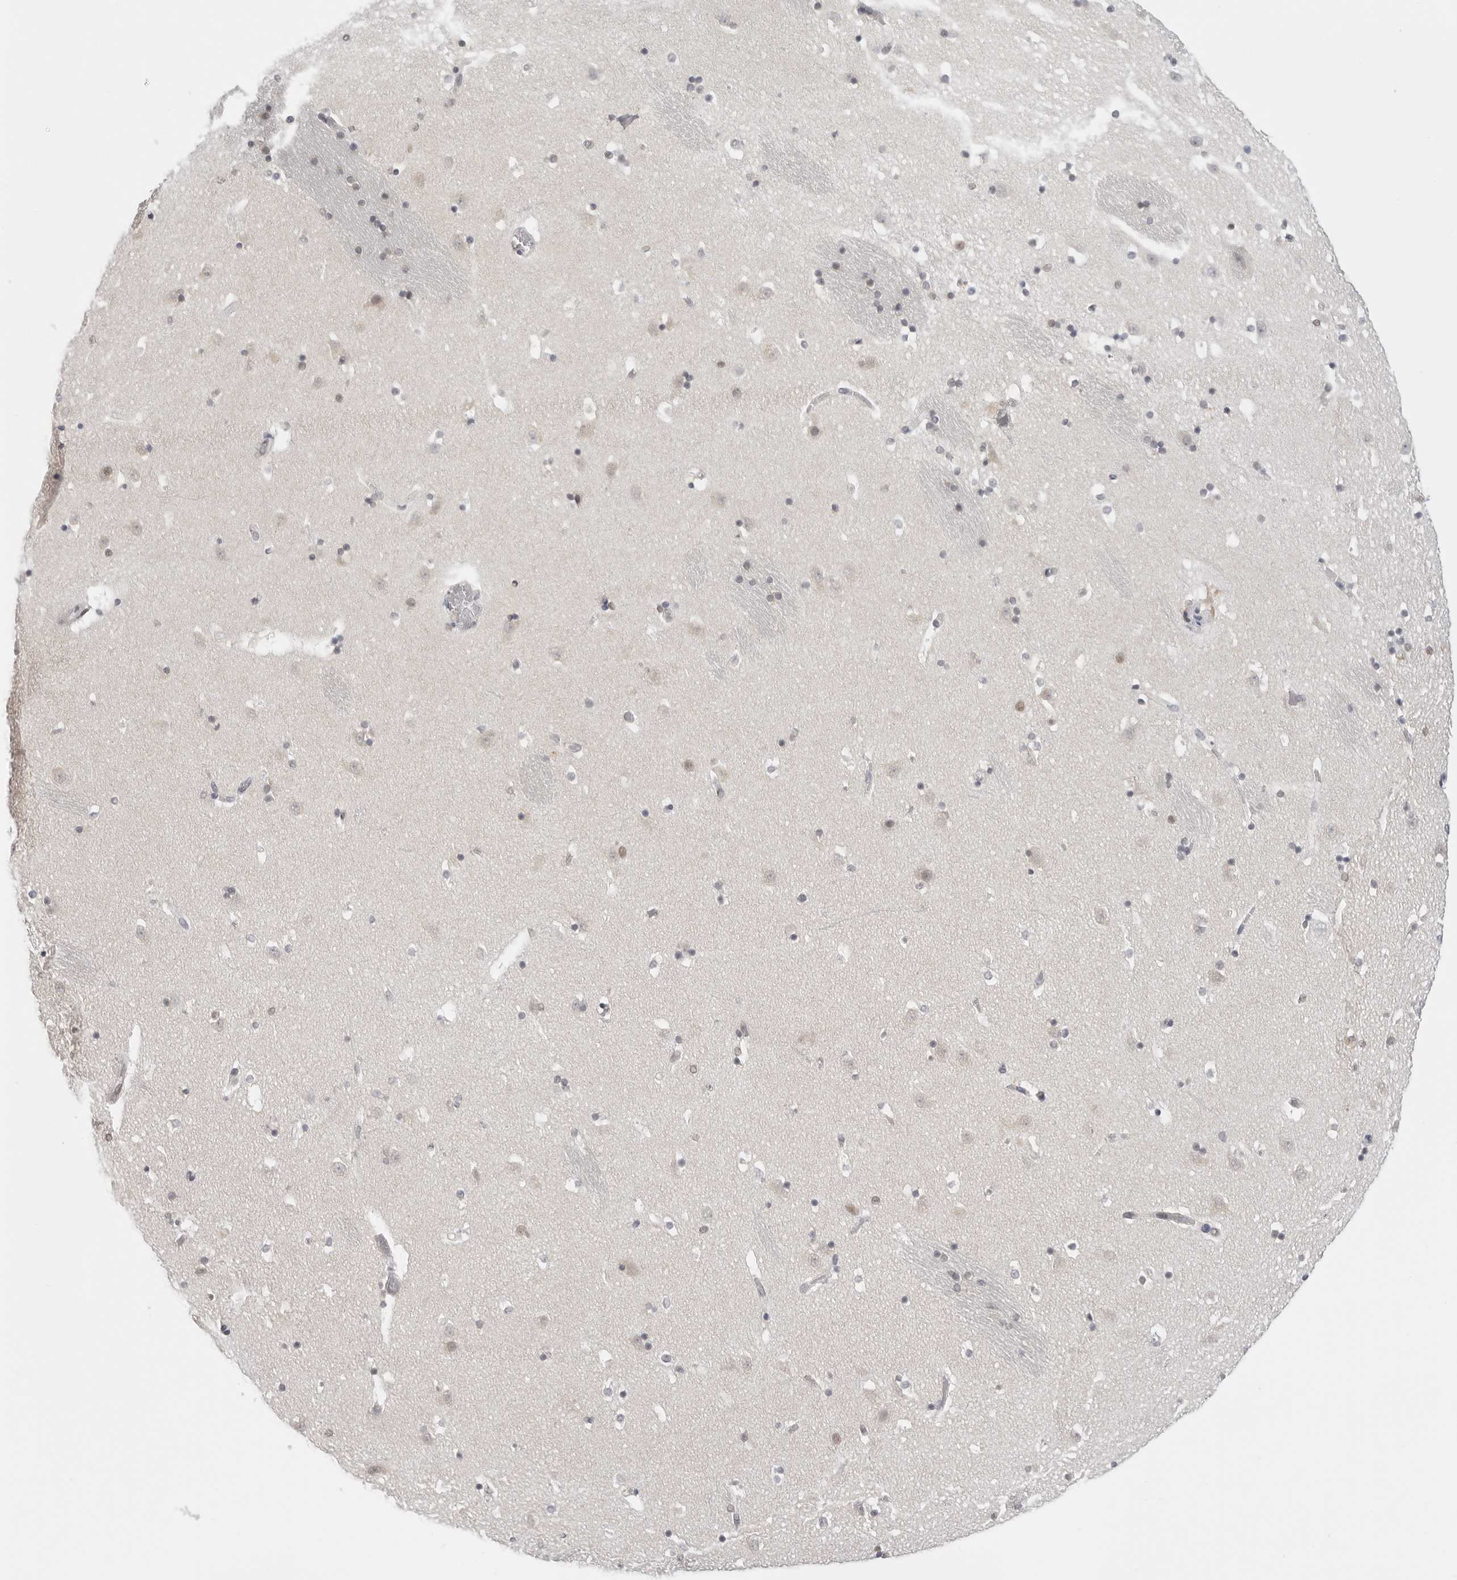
{"staining": {"intensity": "weak", "quantity": "<25%", "location": "nuclear"}, "tissue": "caudate", "cell_type": "Glial cells", "image_type": "normal", "snomed": [{"axis": "morphology", "description": "Normal tissue, NOS"}, {"axis": "topography", "description": "Lateral ventricle wall"}], "caption": "An IHC histopathology image of benign caudate is shown. There is no staining in glial cells of caudate.", "gene": "RPA2", "patient": {"sex": "male", "age": 45}}